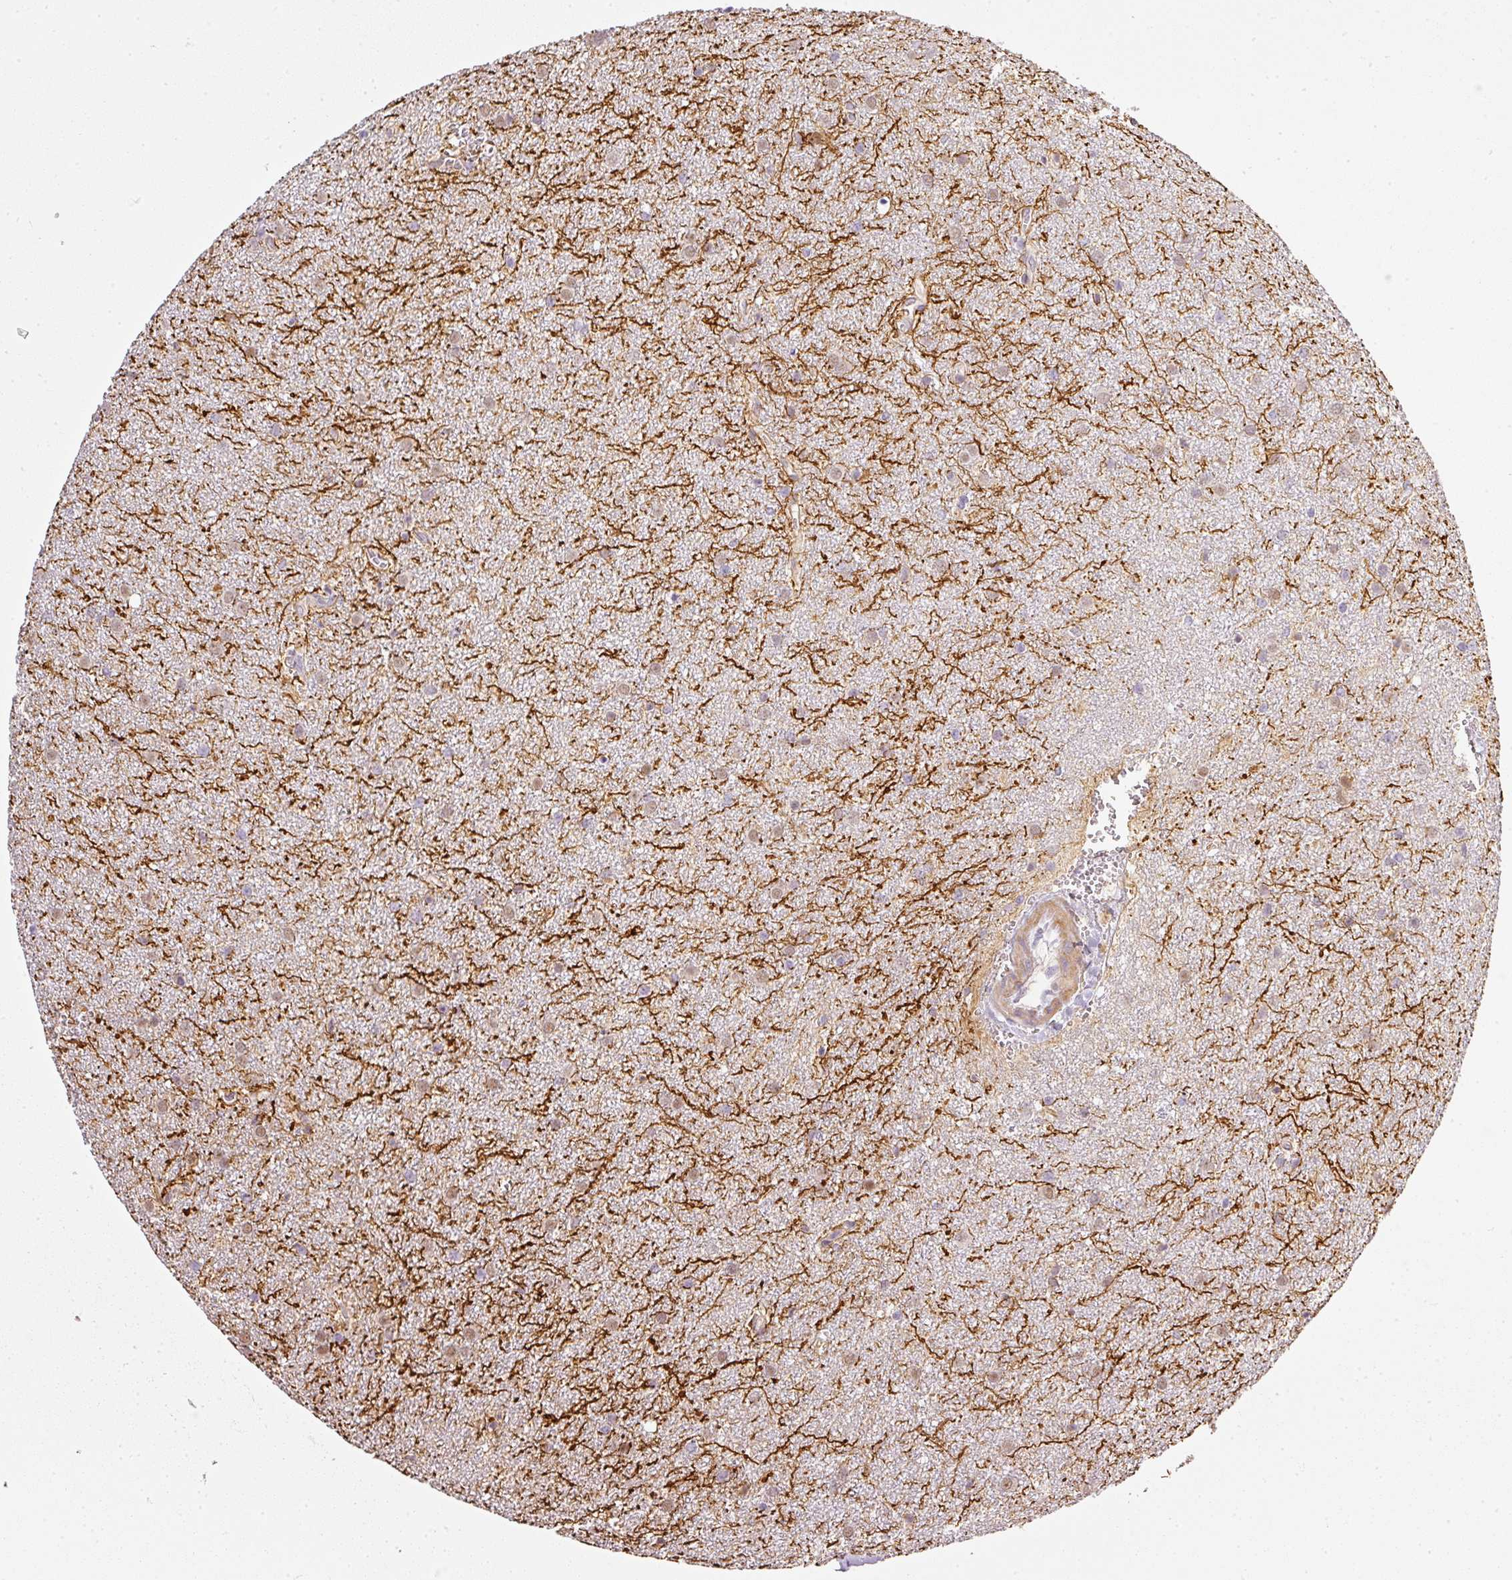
{"staining": {"intensity": "negative", "quantity": "none", "location": "none"}, "tissue": "glioma", "cell_type": "Tumor cells", "image_type": "cancer", "snomed": [{"axis": "morphology", "description": "Glioma, malignant, Low grade"}, {"axis": "topography", "description": "Cerebellum"}], "caption": "Protein analysis of malignant glioma (low-grade) demonstrates no significant expression in tumor cells.", "gene": "TOGARAM1", "patient": {"sex": "female", "age": 5}}